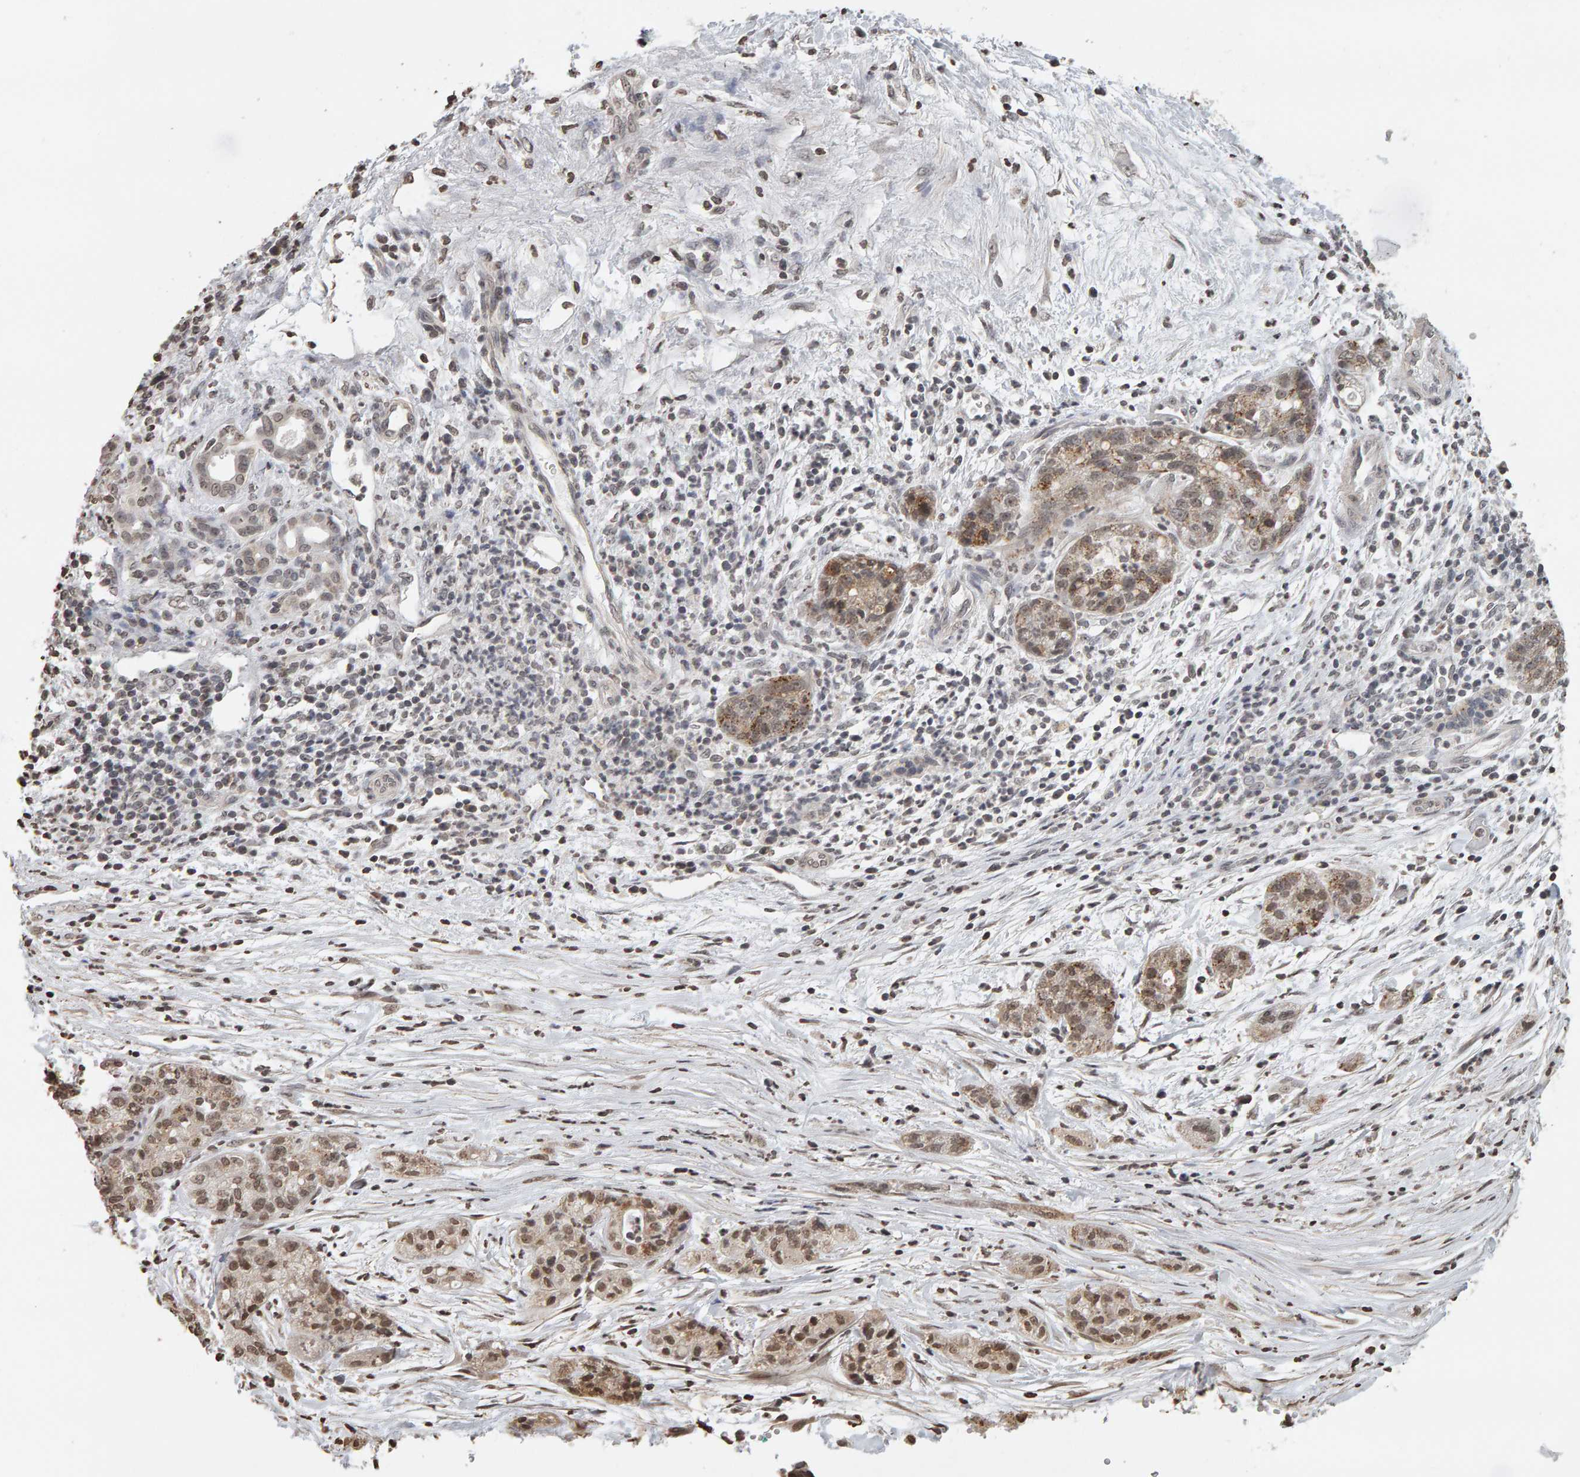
{"staining": {"intensity": "moderate", "quantity": ">75%", "location": "cytoplasmic/membranous,nuclear"}, "tissue": "pancreatic cancer", "cell_type": "Tumor cells", "image_type": "cancer", "snomed": [{"axis": "morphology", "description": "Adenocarcinoma, NOS"}, {"axis": "topography", "description": "Pancreas"}], "caption": "An image showing moderate cytoplasmic/membranous and nuclear staining in approximately >75% of tumor cells in pancreatic cancer, as visualized by brown immunohistochemical staining.", "gene": "AFF4", "patient": {"sex": "female", "age": 78}}